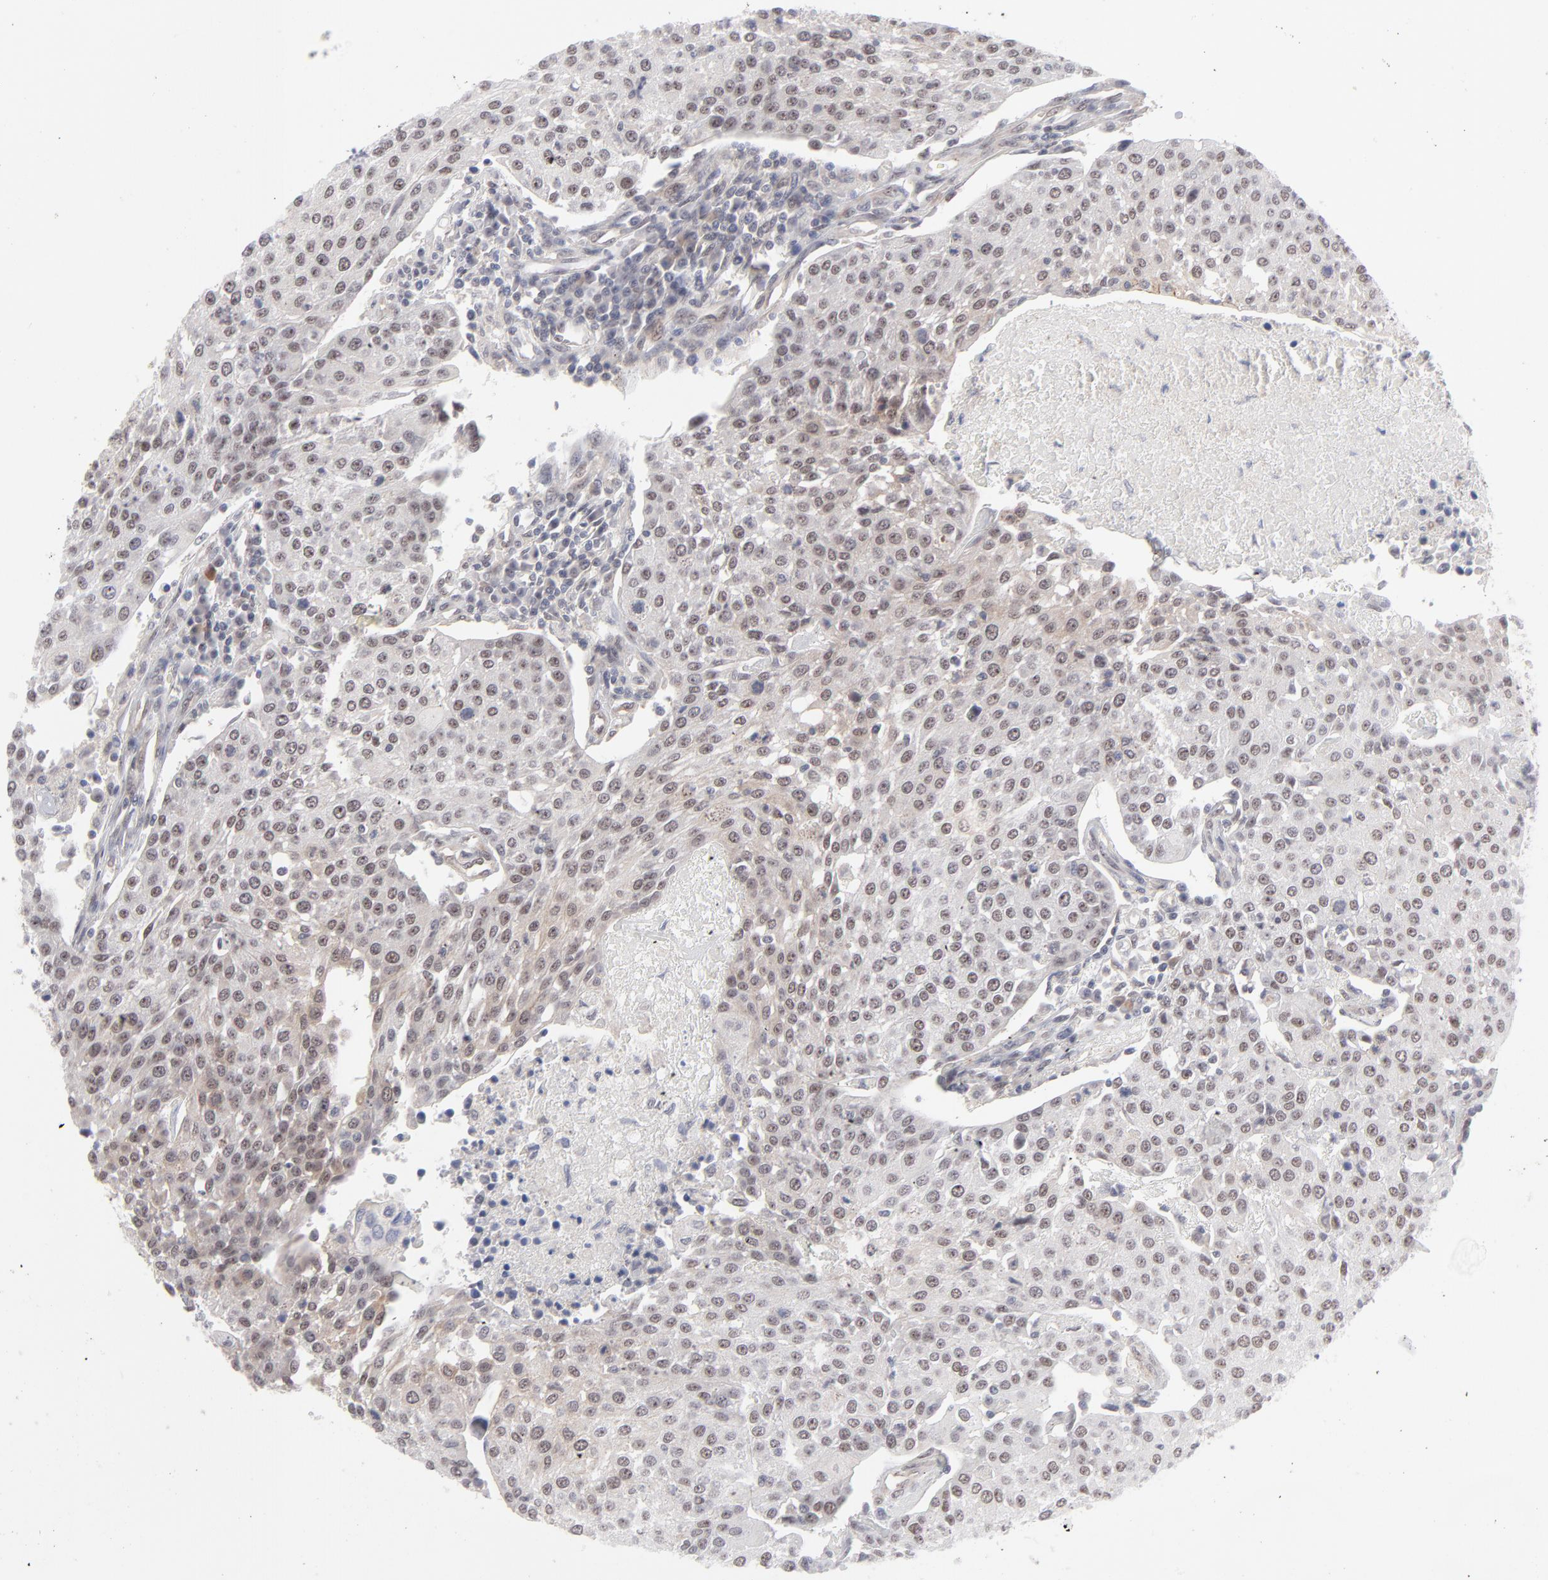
{"staining": {"intensity": "weak", "quantity": ">75%", "location": "cytoplasmic/membranous,nuclear"}, "tissue": "urothelial cancer", "cell_type": "Tumor cells", "image_type": "cancer", "snomed": [{"axis": "morphology", "description": "Urothelial carcinoma, High grade"}, {"axis": "topography", "description": "Urinary bladder"}], "caption": "IHC (DAB (3,3'-diaminobenzidine)) staining of human urothelial carcinoma (high-grade) shows weak cytoplasmic/membranous and nuclear protein staining in about >75% of tumor cells.", "gene": "NBN", "patient": {"sex": "female", "age": 85}}